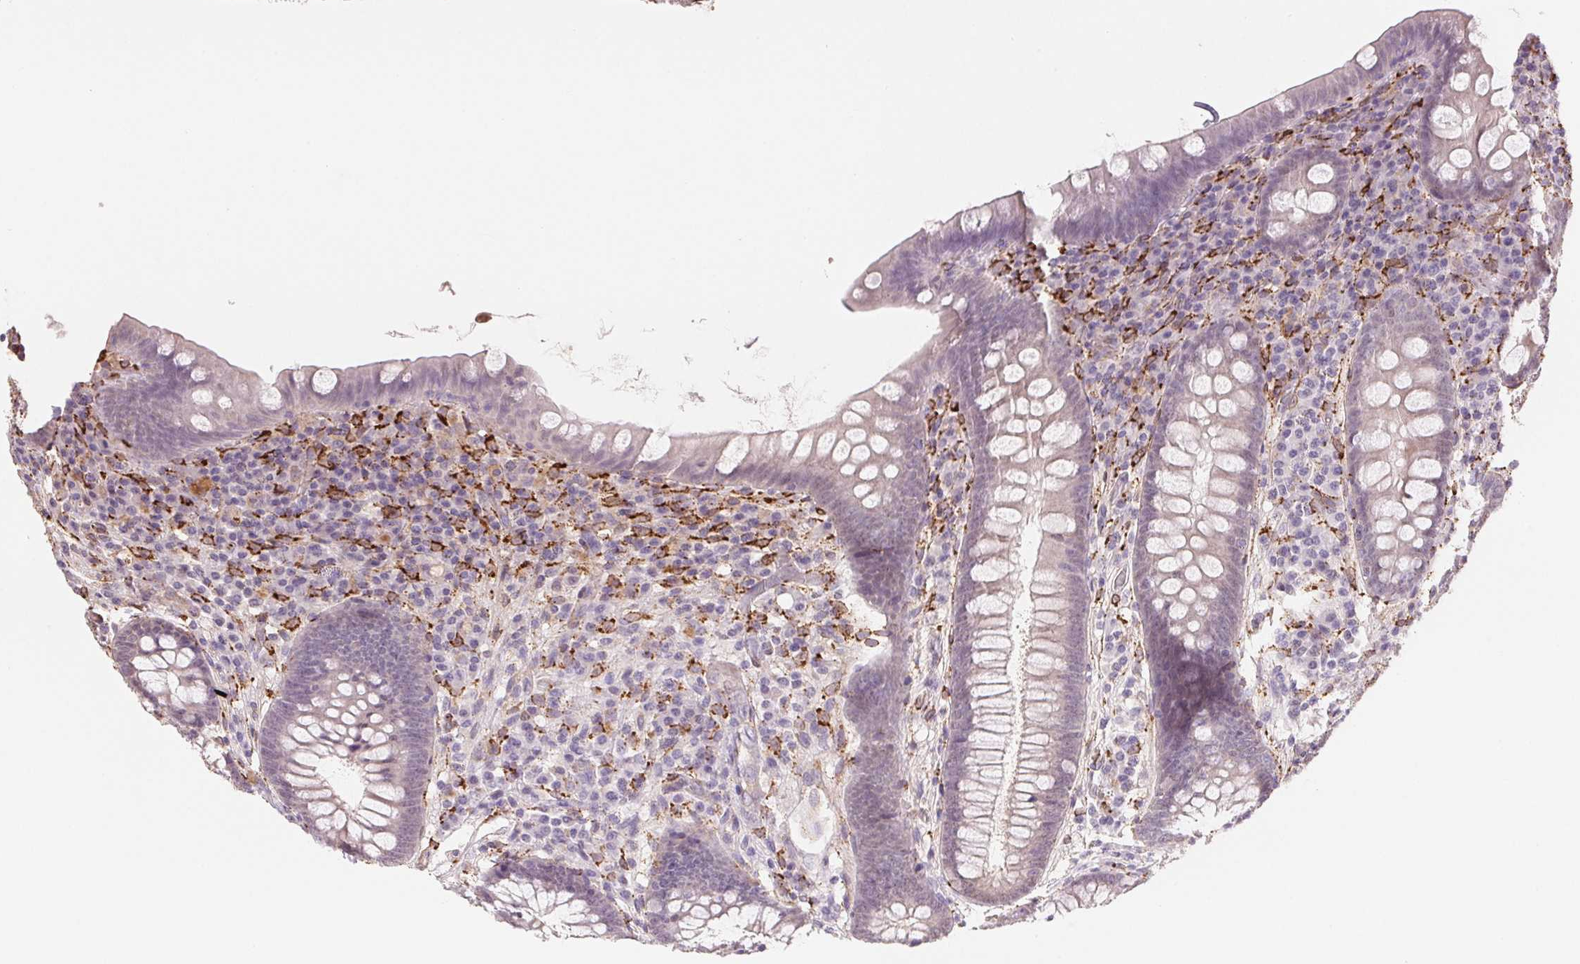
{"staining": {"intensity": "weak", "quantity": "<25%", "location": "cytoplasmic/membranous"}, "tissue": "appendix", "cell_type": "Glandular cells", "image_type": "normal", "snomed": [{"axis": "morphology", "description": "Normal tissue, NOS"}, {"axis": "topography", "description": "Appendix"}], "caption": "This is a micrograph of immunohistochemistry staining of normal appendix, which shows no positivity in glandular cells. The staining was performed using DAB (3,3'-diaminobenzidine) to visualize the protein expression in brown, while the nuclei were stained in blue with hematoxylin (Magnification: 20x).", "gene": "FKBP10", "patient": {"sex": "male", "age": 71}}